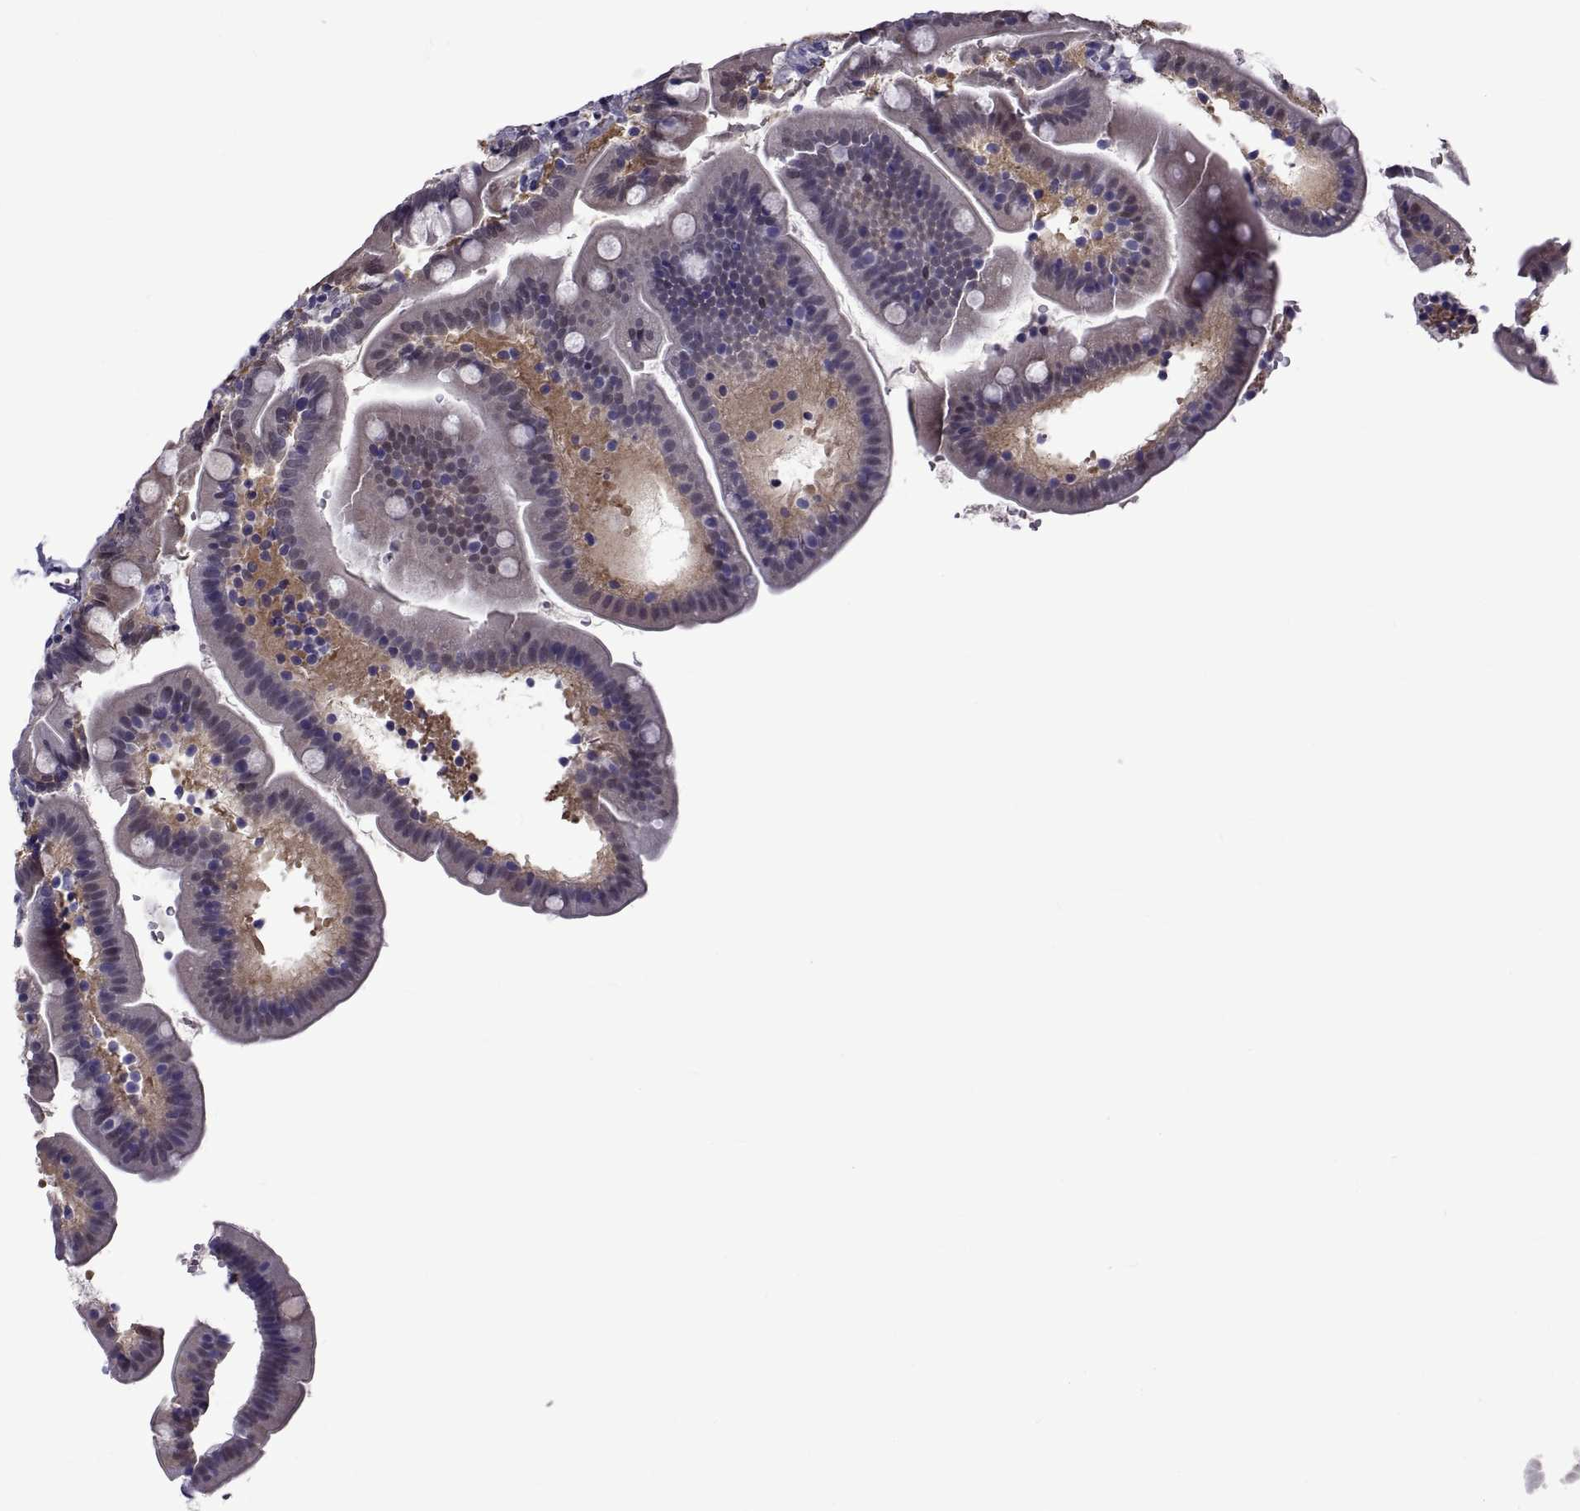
{"staining": {"intensity": "negative", "quantity": "none", "location": "none"}, "tissue": "duodenum", "cell_type": "Glandular cells", "image_type": "normal", "snomed": [{"axis": "morphology", "description": "Normal tissue, NOS"}, {"axis": "topography", "description": "Duodenum"}], "caption": "Image shows no protein staining in glandular cells of unremarkable duodenum. (DAB IHC, high magnification).", "gene": "LCN9", "patient": {"sex": "female", "age": 67}}